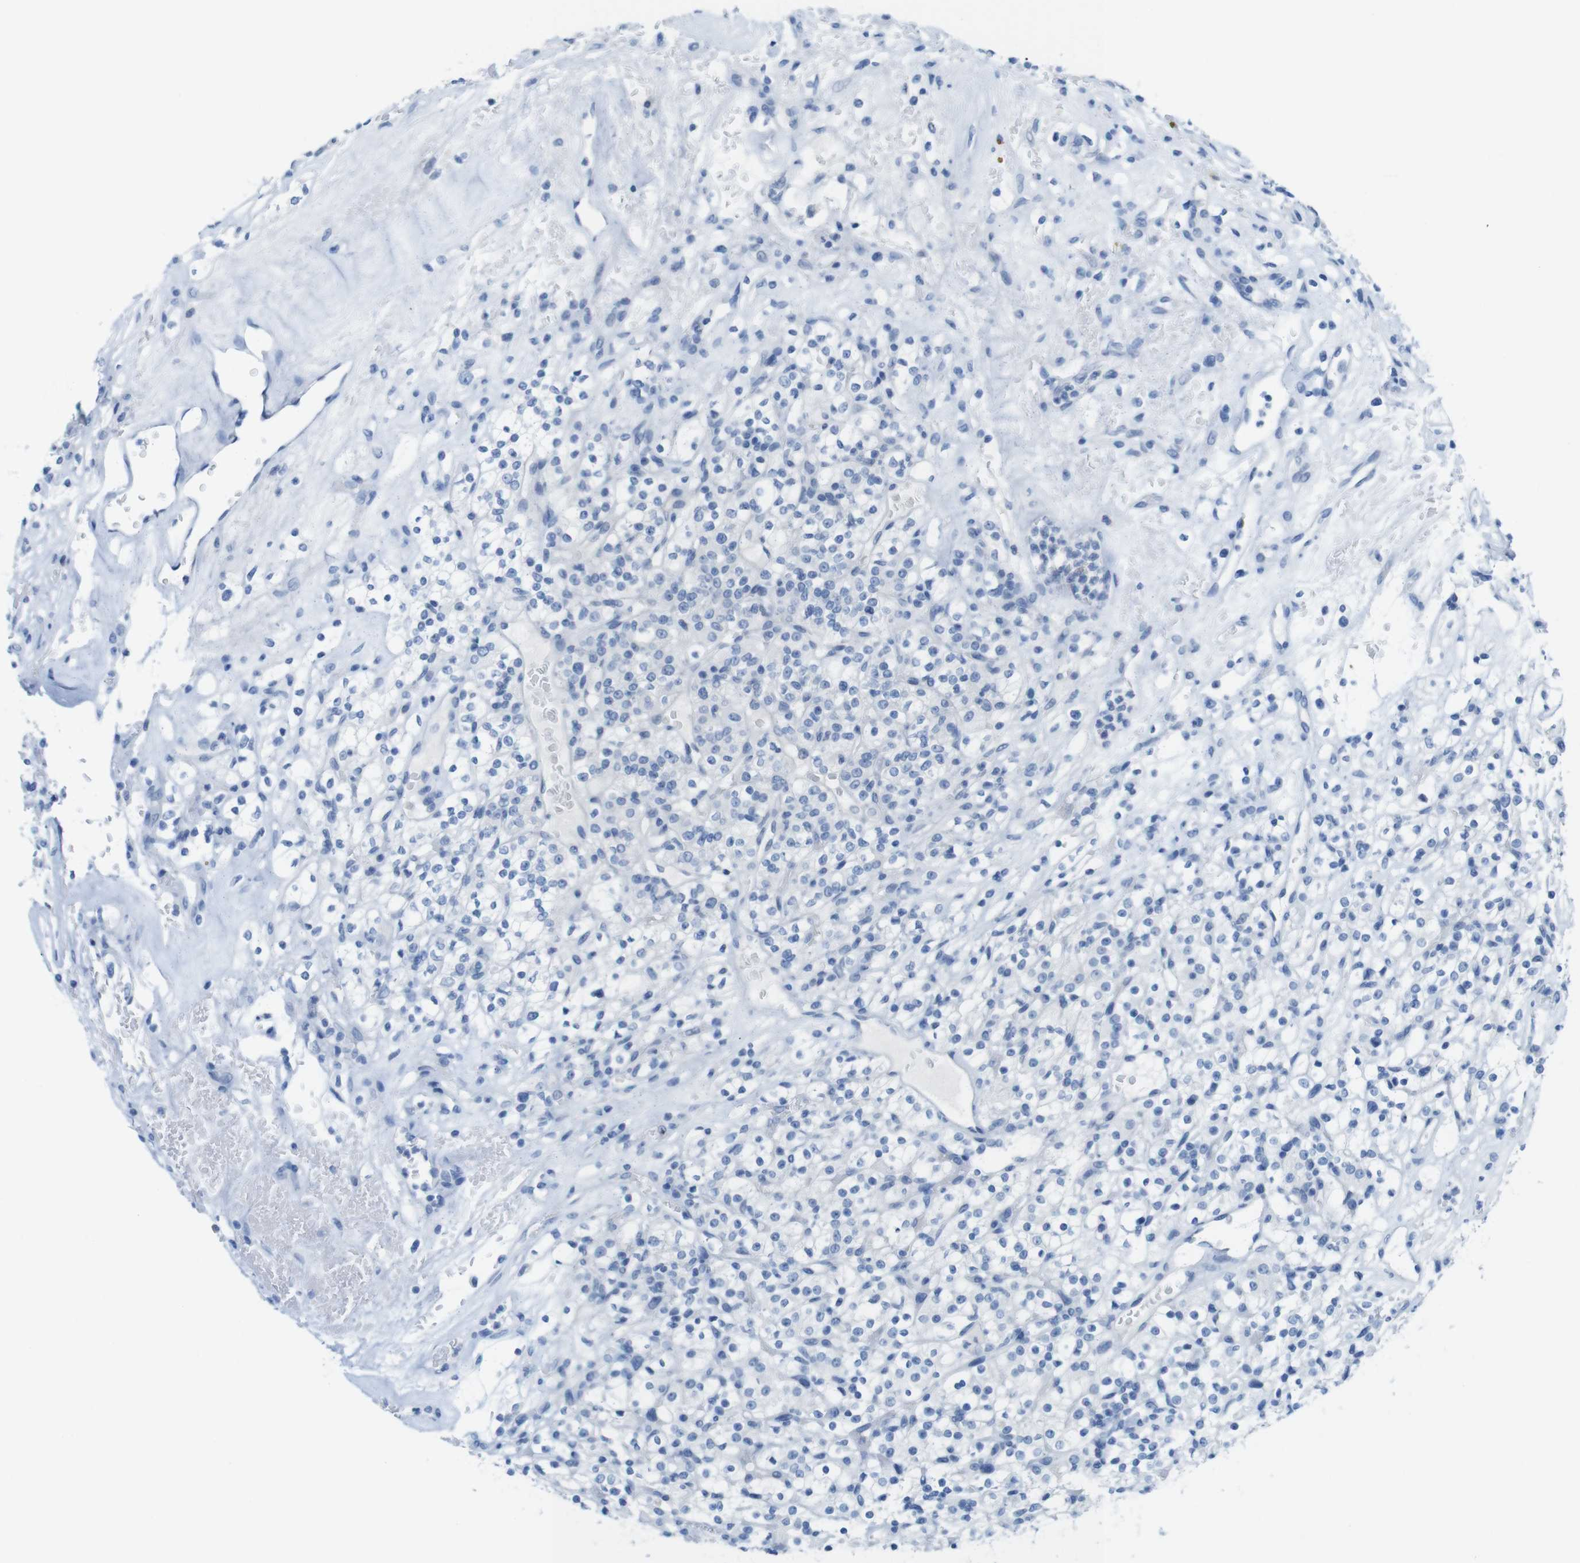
{"staining": {"intensity": "negative", "quantity": "none", "location": "none"}, "tissue": "renal cancer", "cell_type": "Tumor cells", "image_type": "cancer", "snomed": [{"axis": "morphology", "description": "Normal tissue, NOS"}, {"axis": "morphology", "description": "Adenocarcinoma, NOS"}, {"axis": "topography", "description": "Kidney"}], "caption": "There is no significant expression in tumor cells of renal cancer.", "gene": "OPN1SW", "patient": {"sex": "female", "age": 72}}